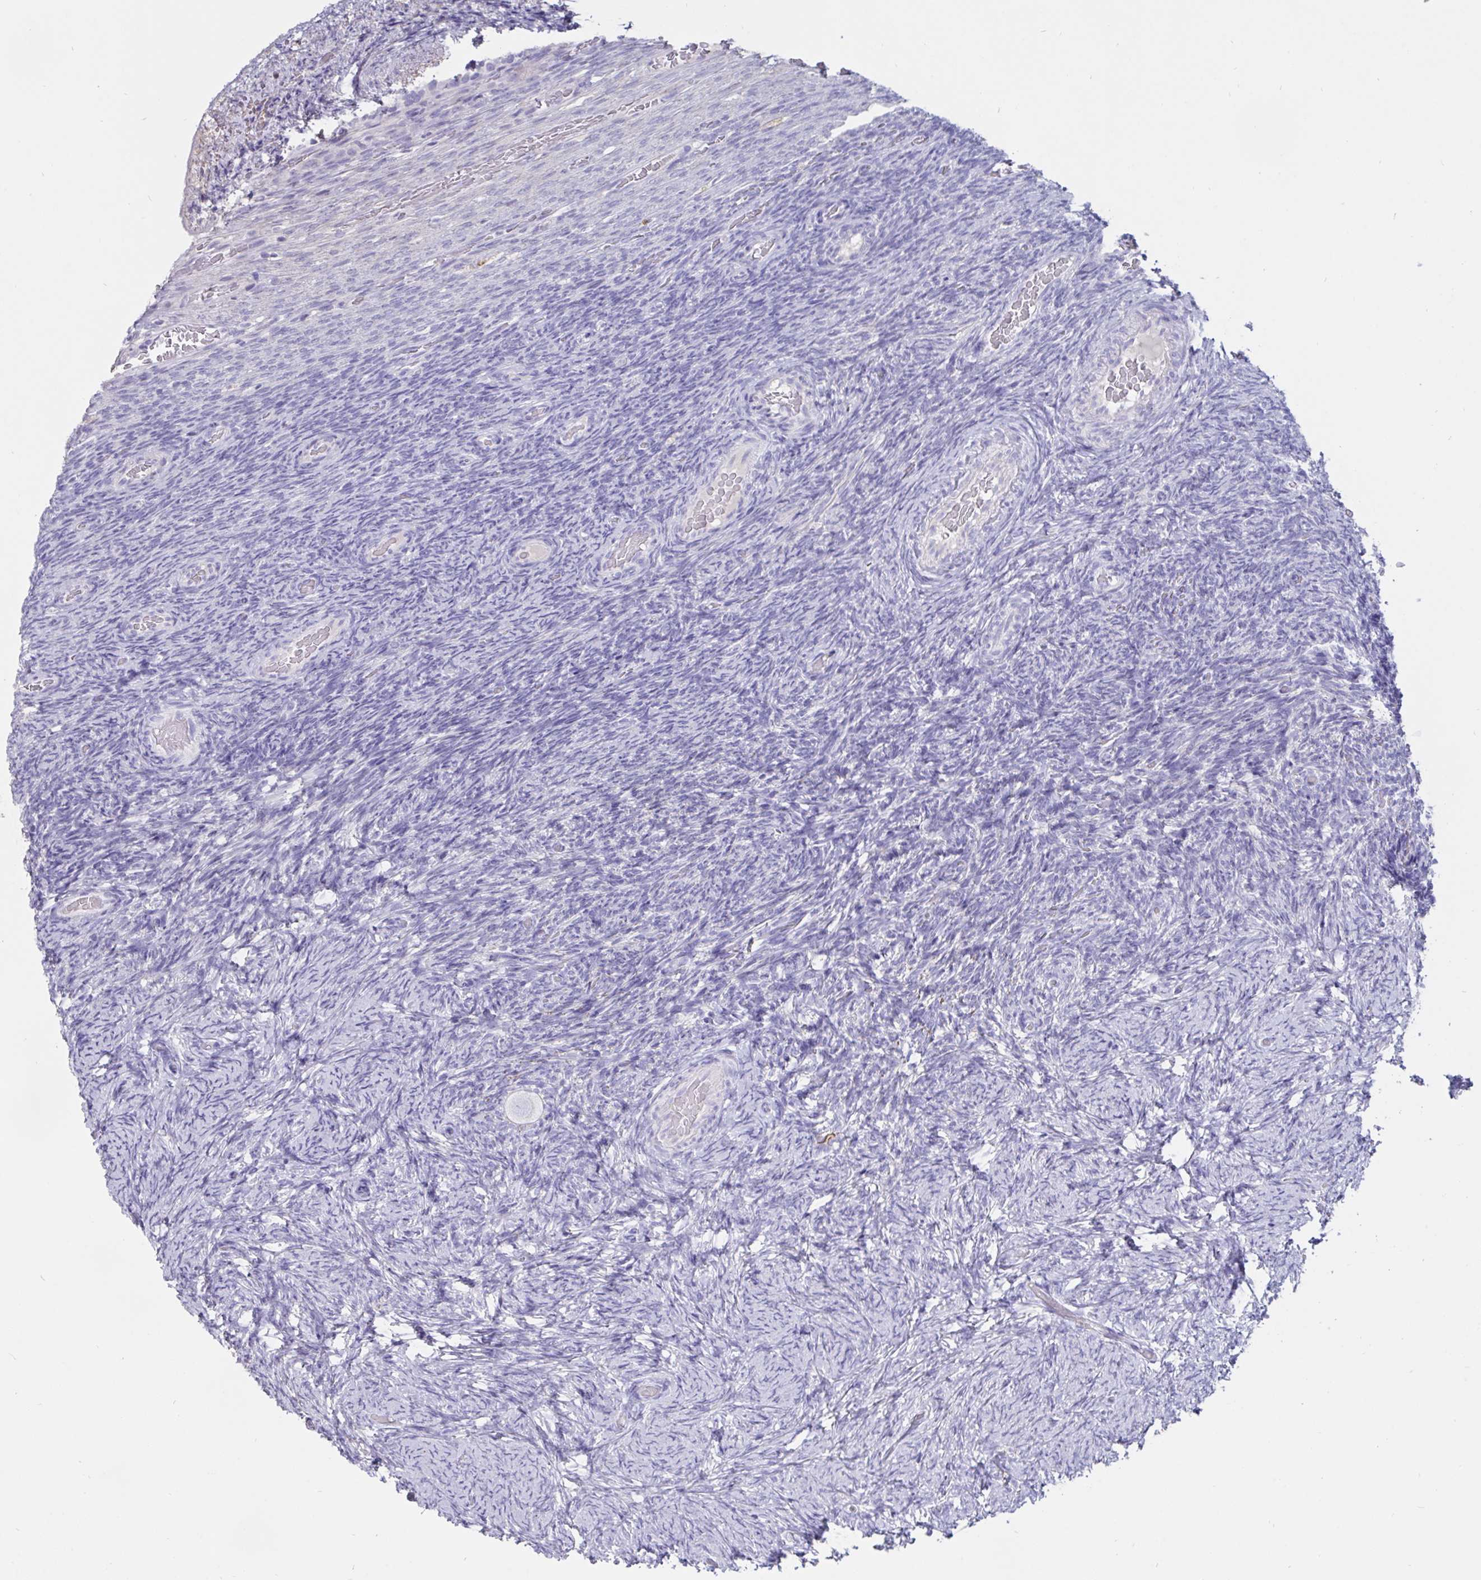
{"staining": {"intensity": "negative", "quantity": "none", "location": "none"}, "tissue": "ovary", "cell_type": "Follicle cells", "image_type": "normal", "snomed": [{"axis": "morphology", "description": "Normal tissue, NOS"}, {"axis": "topography", "description": "Ovary"}], "caption": "High power microscopy photomicrograph of an immunohistochemistry (IHC) micrograph of normal ovary, revealing no significant staining in follicle cells. (DAB immunohistochemistry with hematoxylin counter stain).", "gene": "TNNC1", "patient": {"sex": "female", "age": 34}}